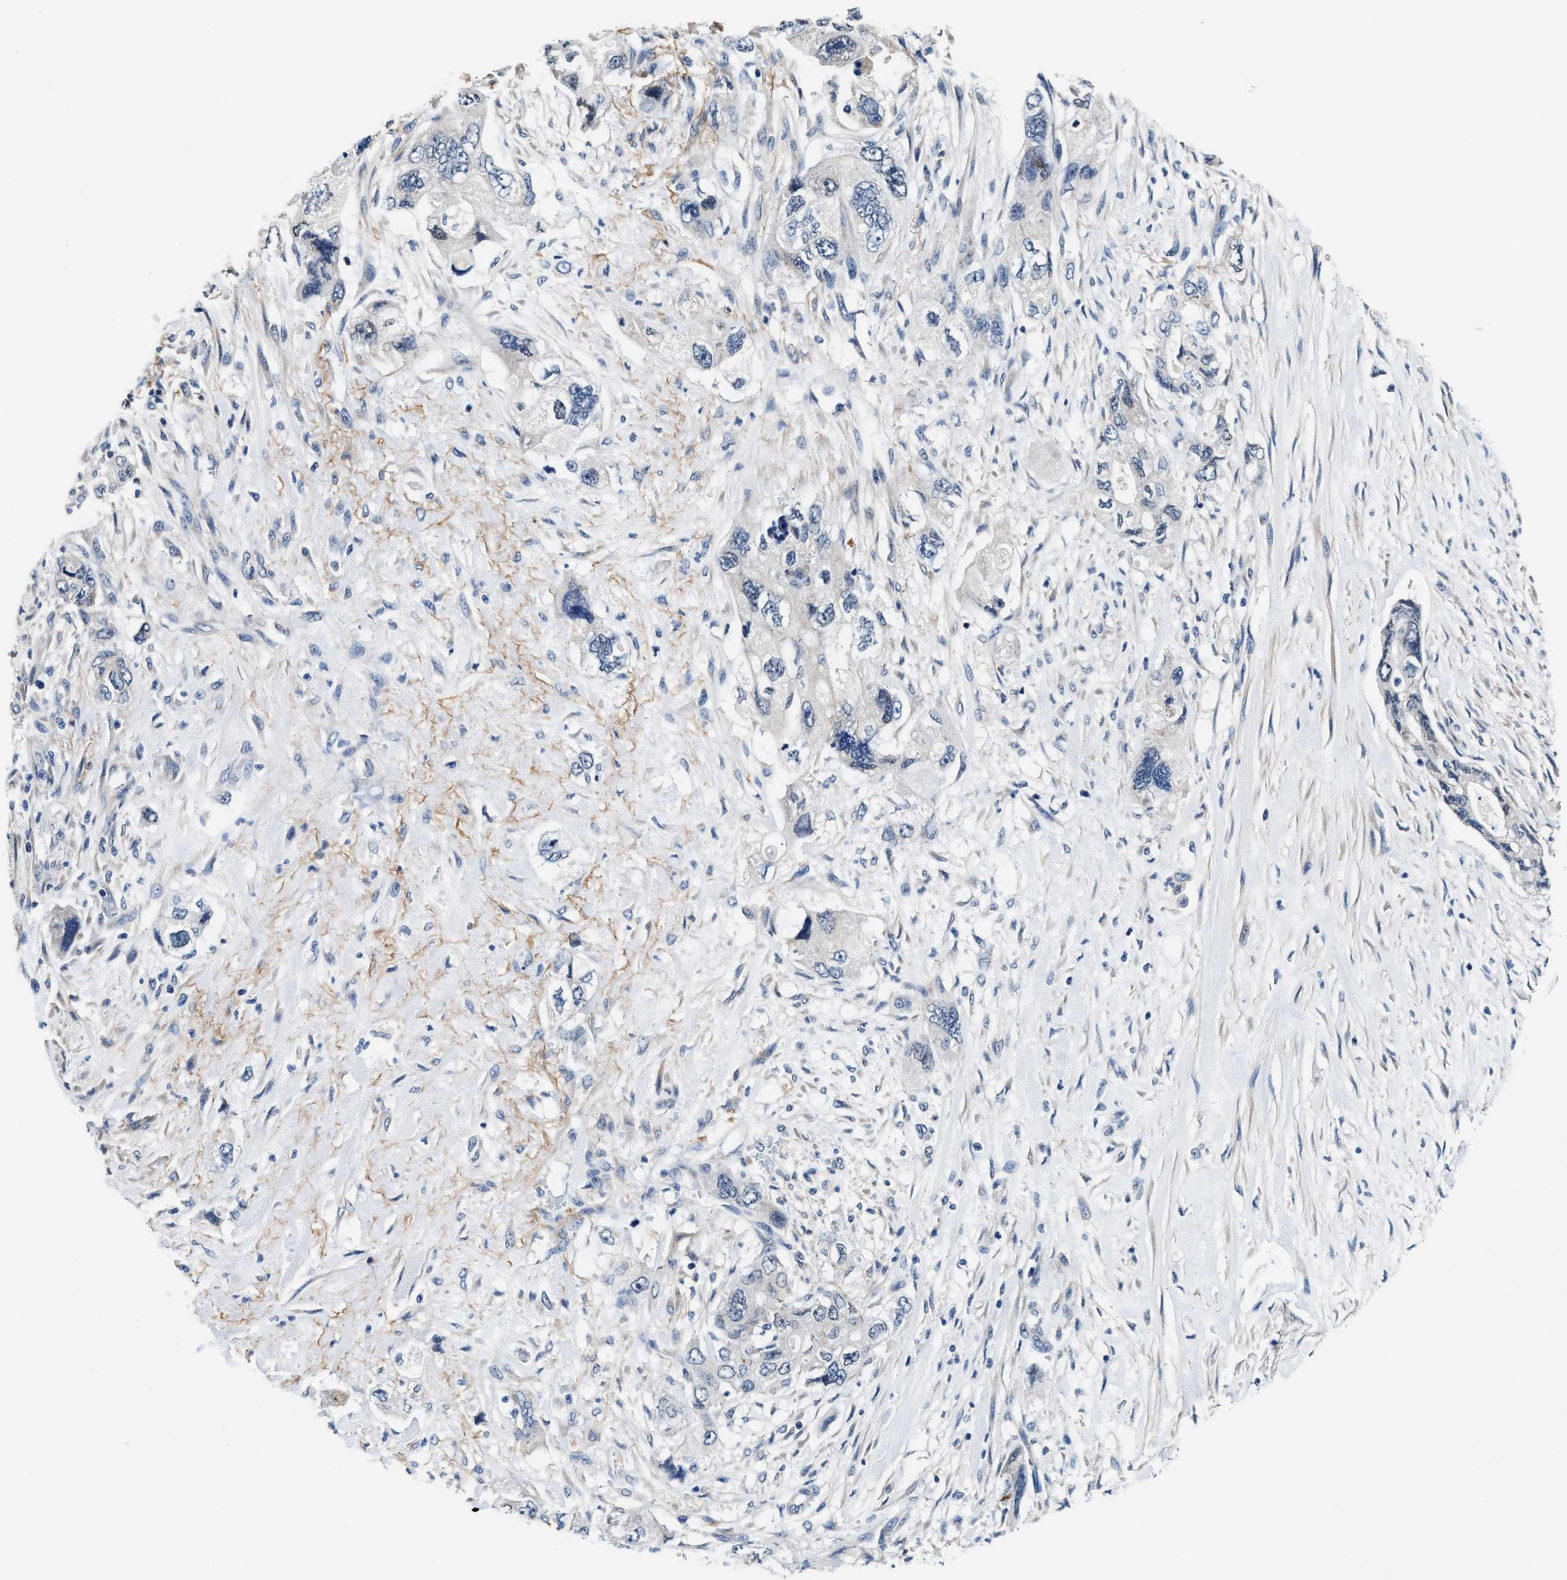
{"staining": {"intensity": "negative", "quantity": "none", "location": "none"}, "tissue": "pancreatic cancer", "cell_type": "Tumor cells", "image_type": "cancer", "snomed": [{"axis": "morphology", "description": "Adenocarcinoma, NOS"}, {"axis": "topography", "description": "Pancreas"}], "caption": "Immunohistochemical staining of human adenocarcinoma (pancreatic) displays no significant expression in tumor cells.", "gene": "MYH3", "patient": {"sex": "female", "age": 73}}